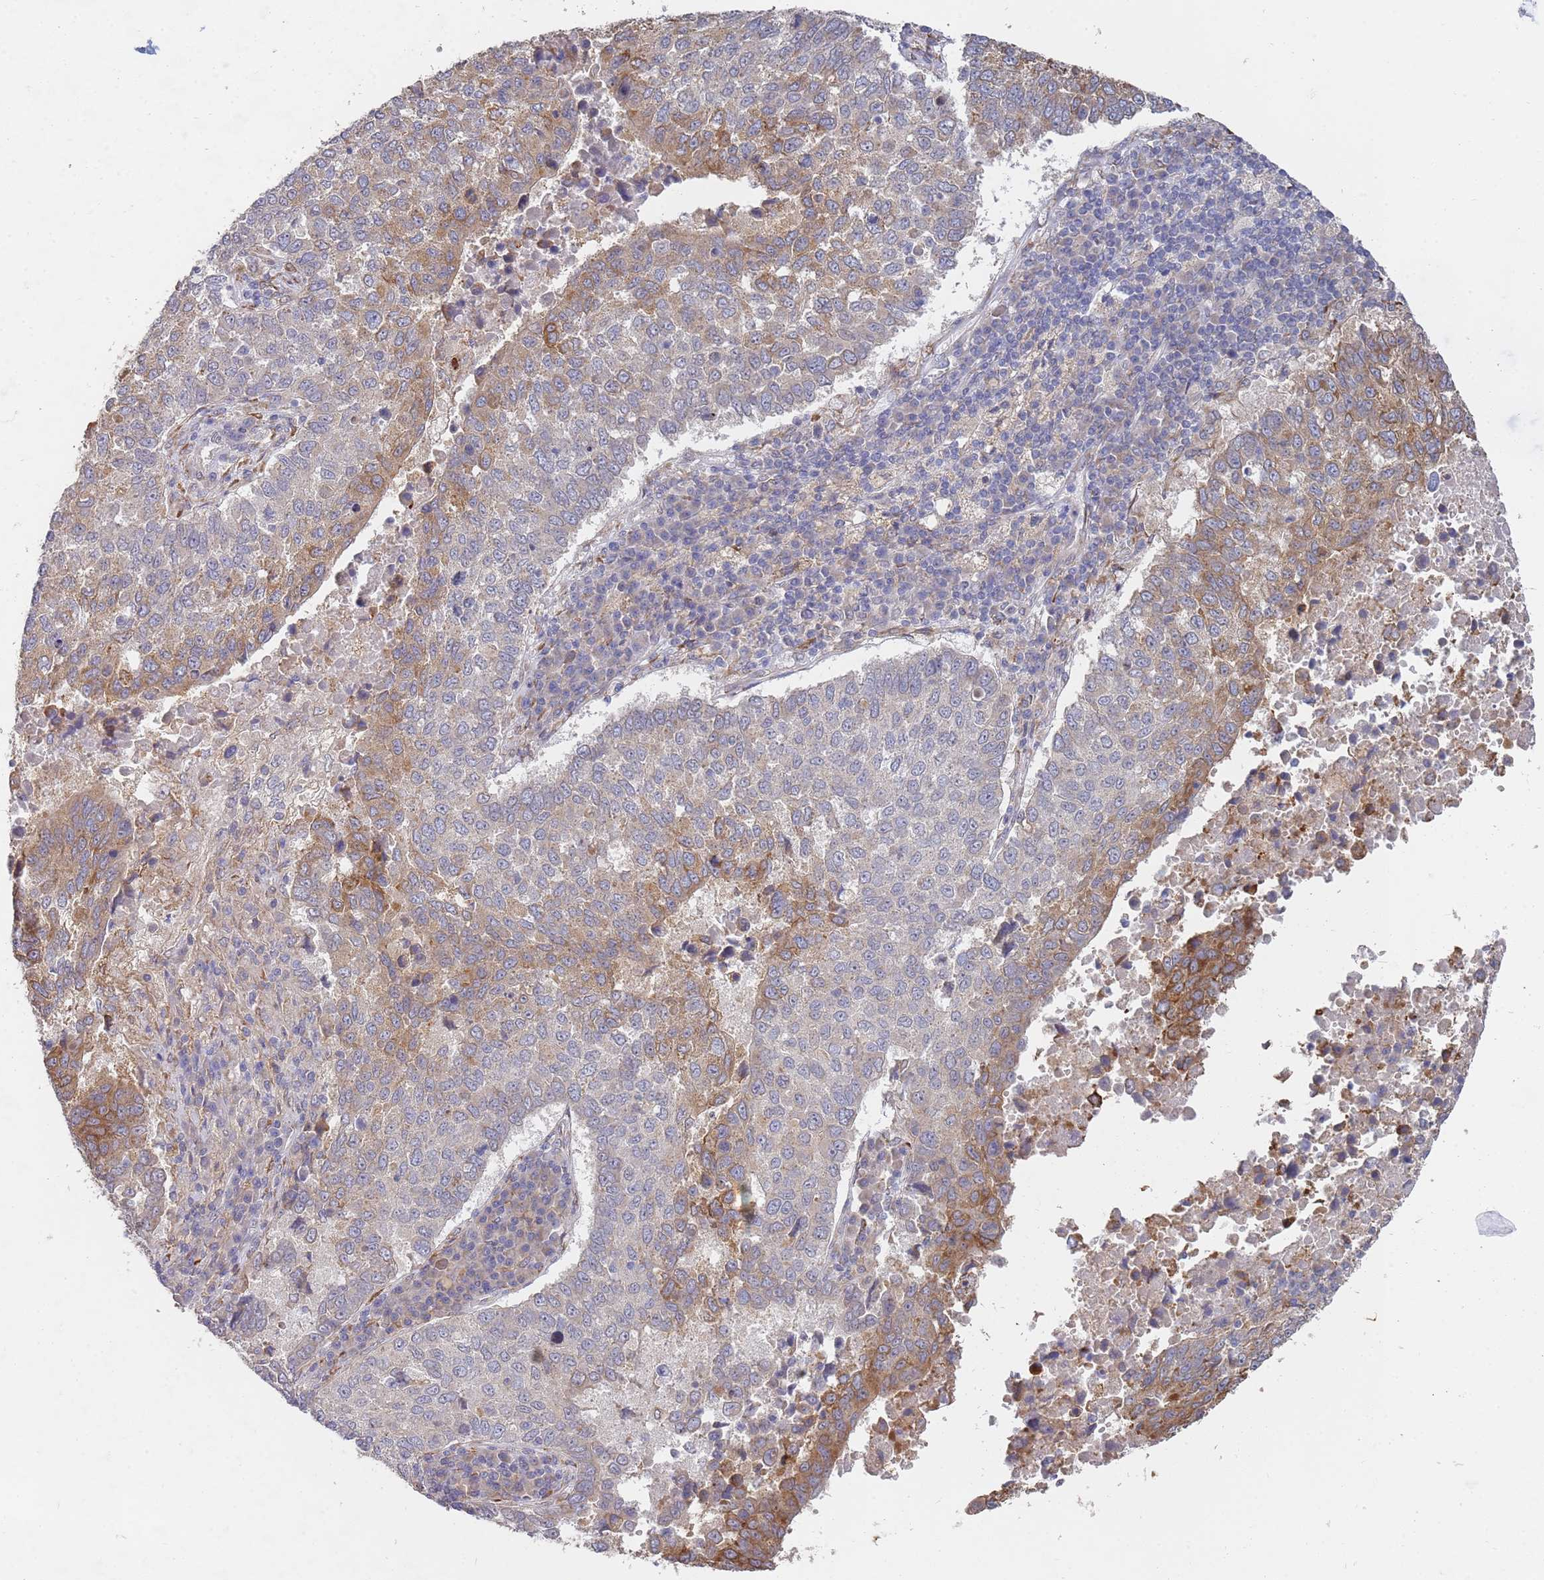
{"staining": {"intensity": "moderate", "quantity": "<25%", "location": "cytoplasmic/membranous"}, "tissue": "lung cancer", "cell_type": "Tumor cells", "image_type": "cancer", "snomed": [{"axis": "morphology", "description": "Squamous cell carcinoma, NOS"}, {"axis": "topography", "description": "Lung"}], "caption": "Immunohistochemistry image of lung cancer stained for a protein (brown), which shows low levels of moderate cytoplasmic/membranous positivity in about <25% of tumor cells.", "gene": "VRK2", "patient": {"sex": "male", "age": 73}}